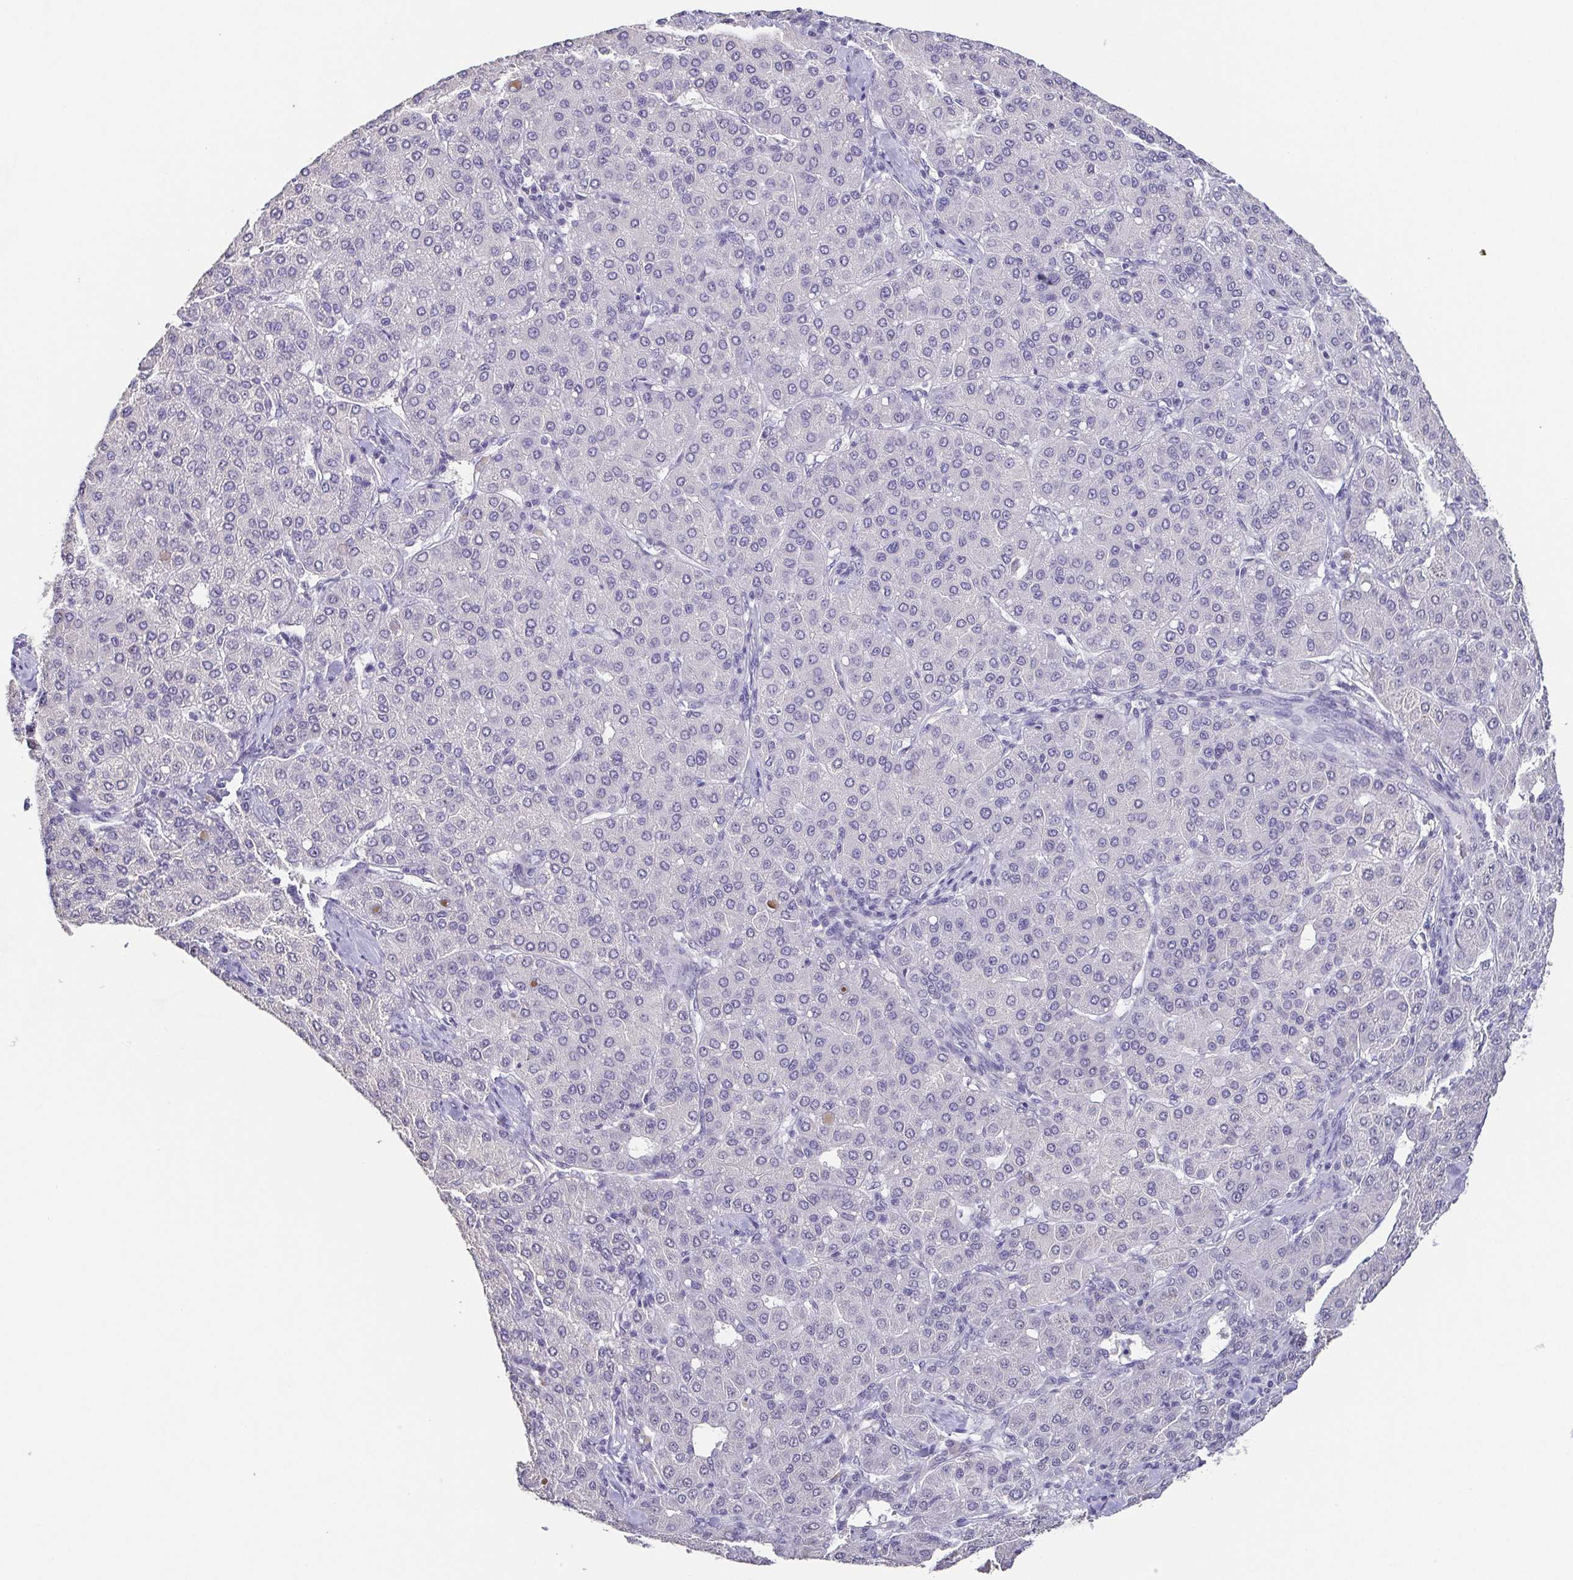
{"staining": {"intensity": "negative", "quantity": "none", "location": "none"}, "tissue": "liver cancer", "cell_type": "Tumor cells", "image_type": "cancer", "snomed": [{"axis": "morphology", "description": "Carcinoma, Hepatocellular, NOS"}, {"axis": "topography", "description": "Liver"}], "caption": "Immunohistochemistry (IHC) image of hepatocellular carcinoma (liver) stained for a protein (brown), which reveals no positivity in tumor cells.", "gene": "NEFH", "patient": {"sex": "male", "age": 65}}